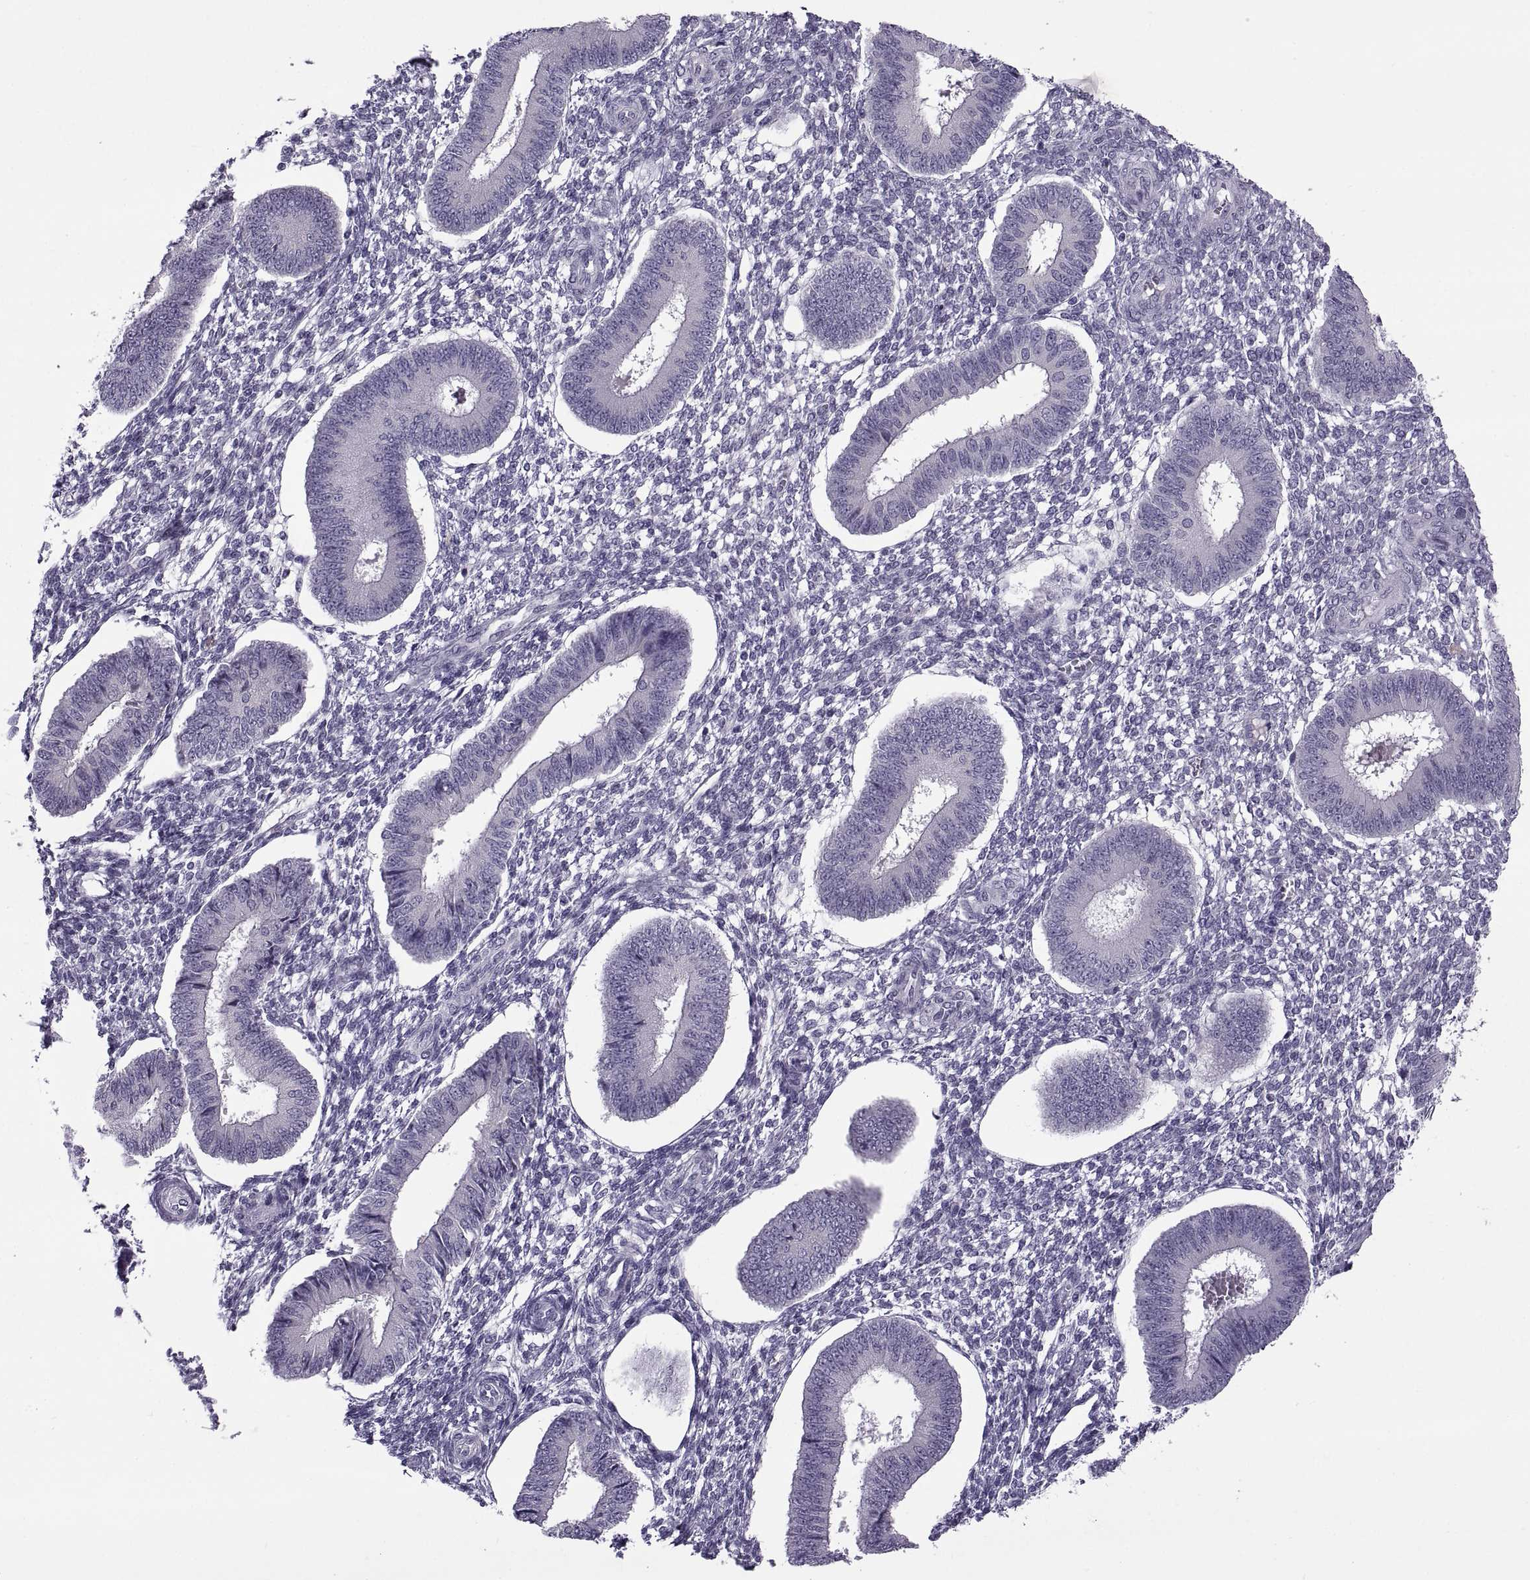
{"staining": {"intensity": "negative", "quantity": "none", "location": "none"}, "tissue": "endometrium", "cell_type": "Cells in endometrial stroma", "image_type": "normal", "snomed": [{"axis": "morphology", "description": "Normal tissue, NOS"}, {"axis": "topography", "description": "Endometrium"}], "caption": "DAB (3,3'-diaminobenzidine) immunohistochemical staining of unremarkable human endometrium exhibits no significant staining in cells in endometrial stroma.", "gene": "MAGEB1", "patient": {"sex": "female", "age": 42}}